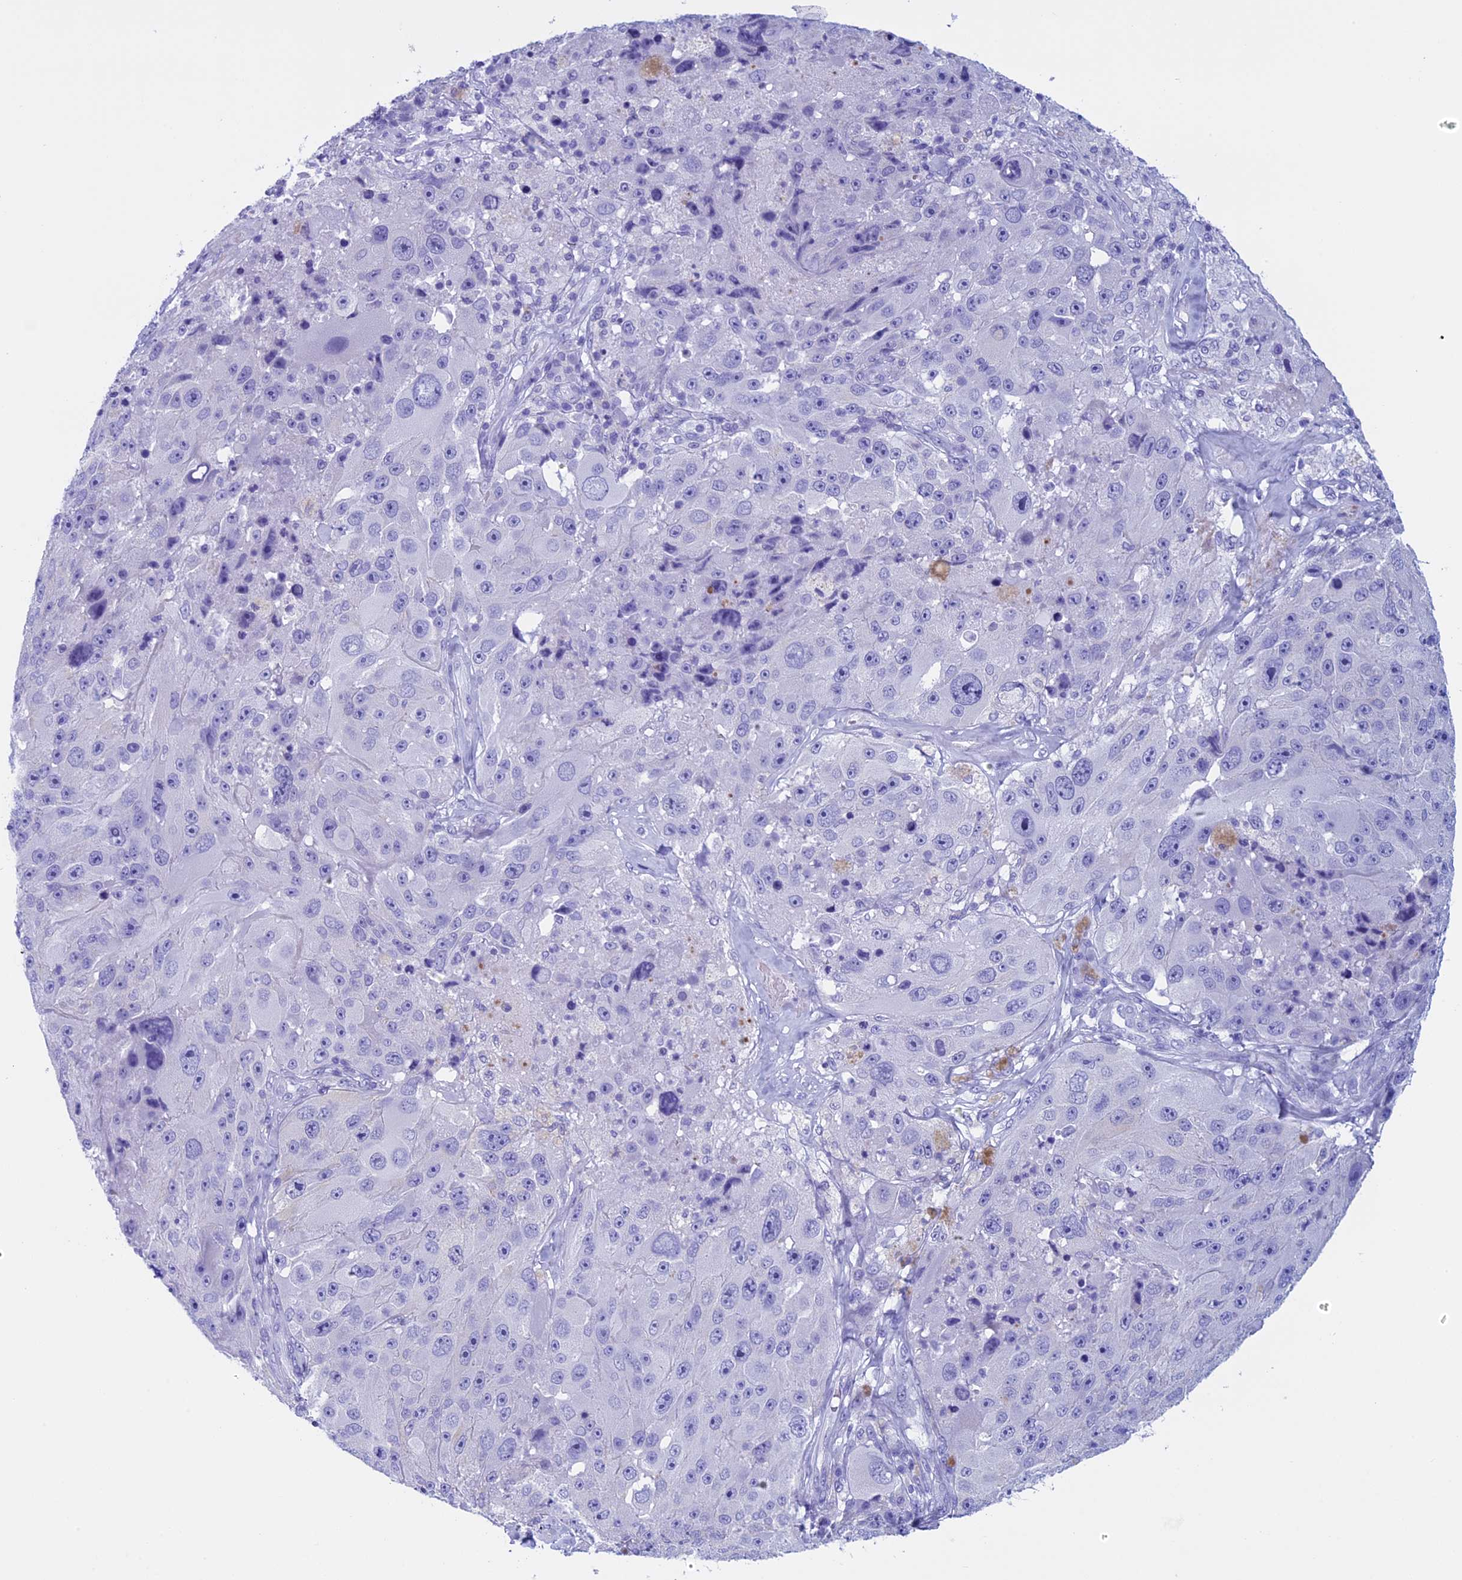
{"staining": {"intensity": "negative", "quantity": "none", "location": "none"}, "tissue": "melanoma", "cell_type": "Tumor cells", "image_type": "cancer", "snomed": [{"axis": "morphology", "description": "Malignant melanoma, Metastatic site"}, {"axis": "topography", "description": "Lymph node"}], "caption": "Malignant melanoma (metastatic site) was stained to show a protein in brown. There is no significant positivity in tumor cells.", "gene": "FAM169A", "patient": {"sex": "male", "age": 62}}